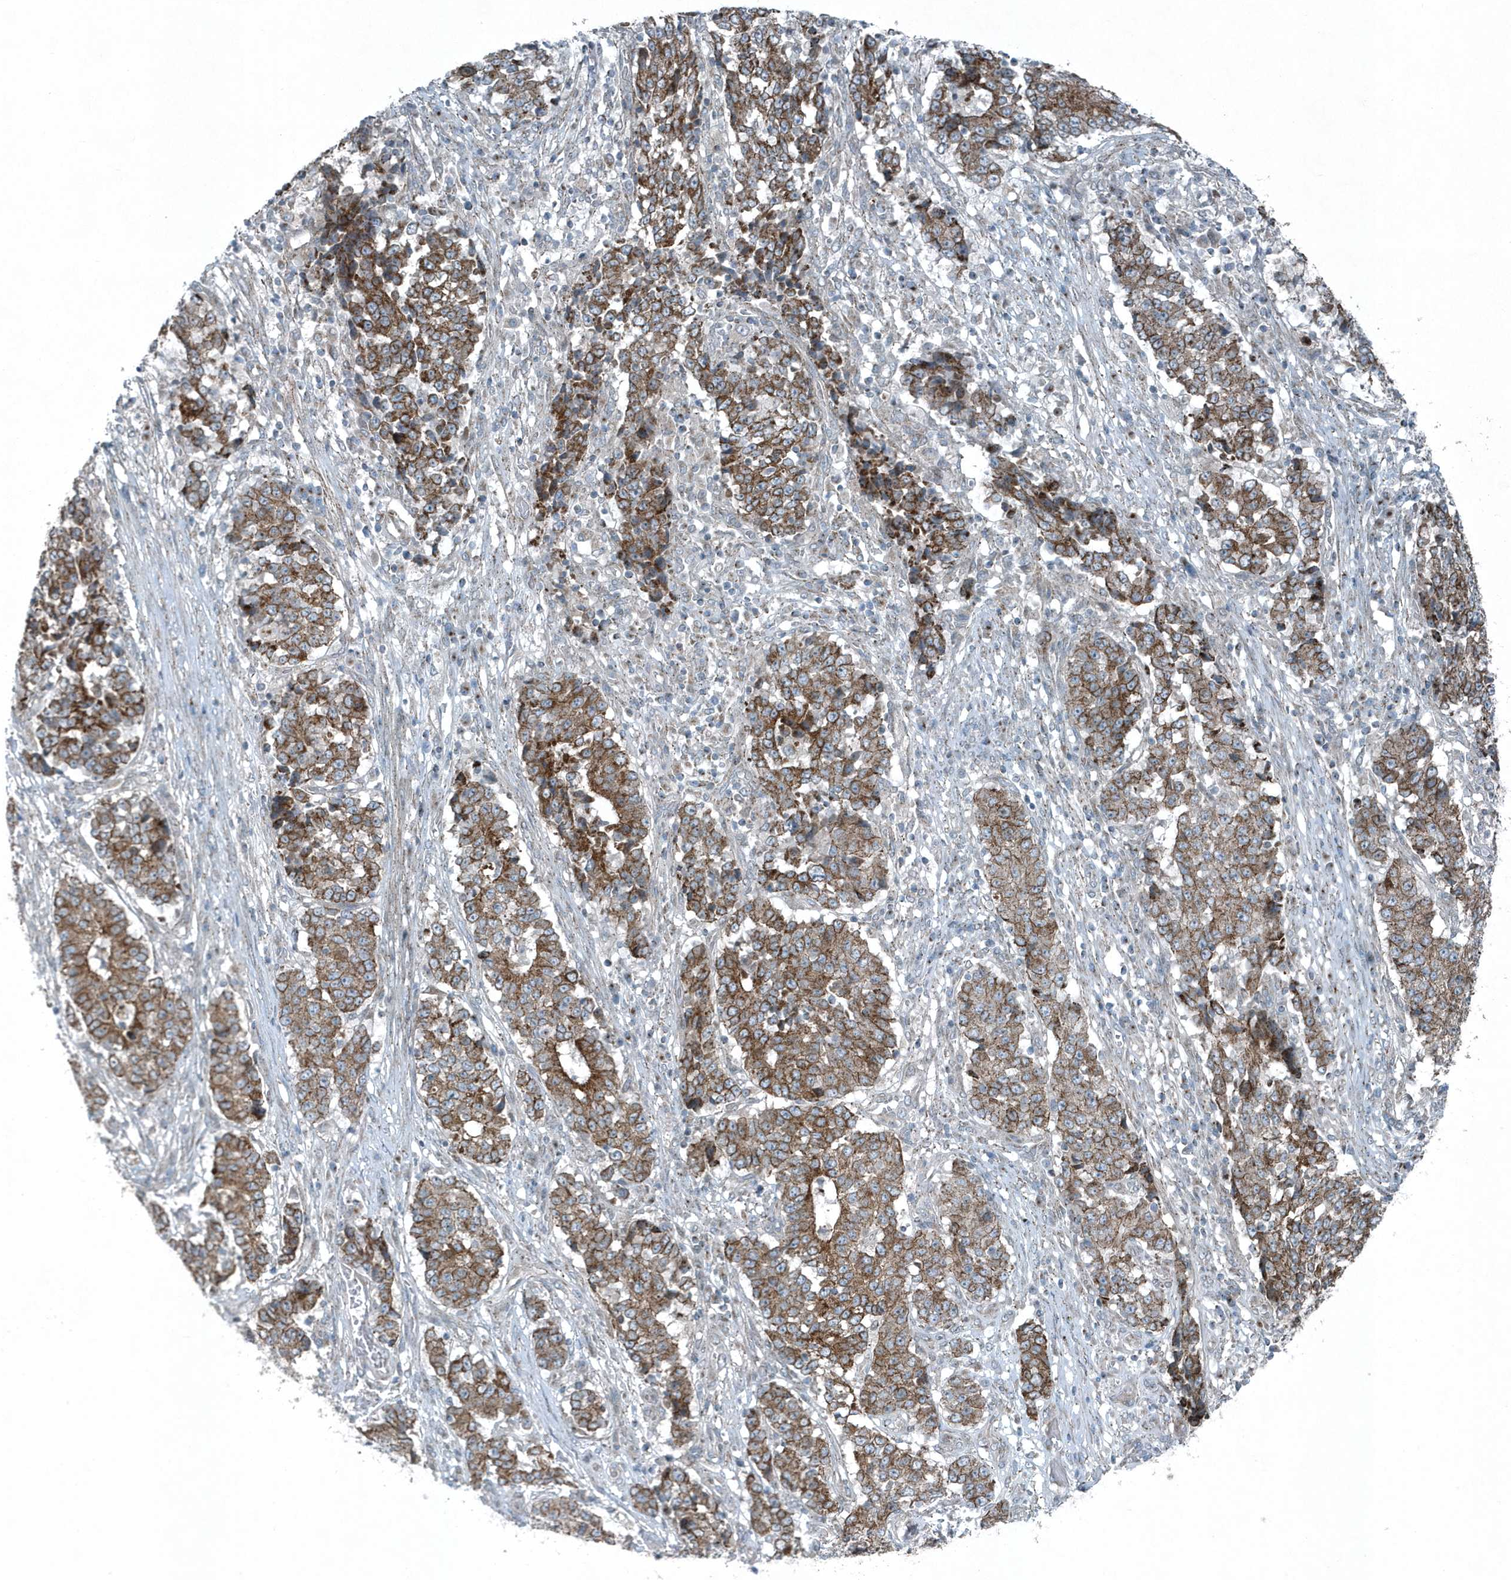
{"staining": {"intensity": "moderate", "quantity": ">75%", "location": "cytoplasmic/membranous"}, "tissue": "stomach cancer", "cell_type": "Tumor cells", "image_type": "cancer", "snomed": [{"axis": "morphology", "description": "Adenocarcinoma, NOS"}, {"axis": "topography", "description": "Stomach"}], "caption": "Stomach cancer stained with DAB (3,3'-diaminobenzidine) immunohistochemistry (IHC) exhibits medium levels of moderate cytoplasmic/membranous expression in about >75% of tumor cells.", "gene": "GCC2", "patient": {"sex": "male", "age": 59}}